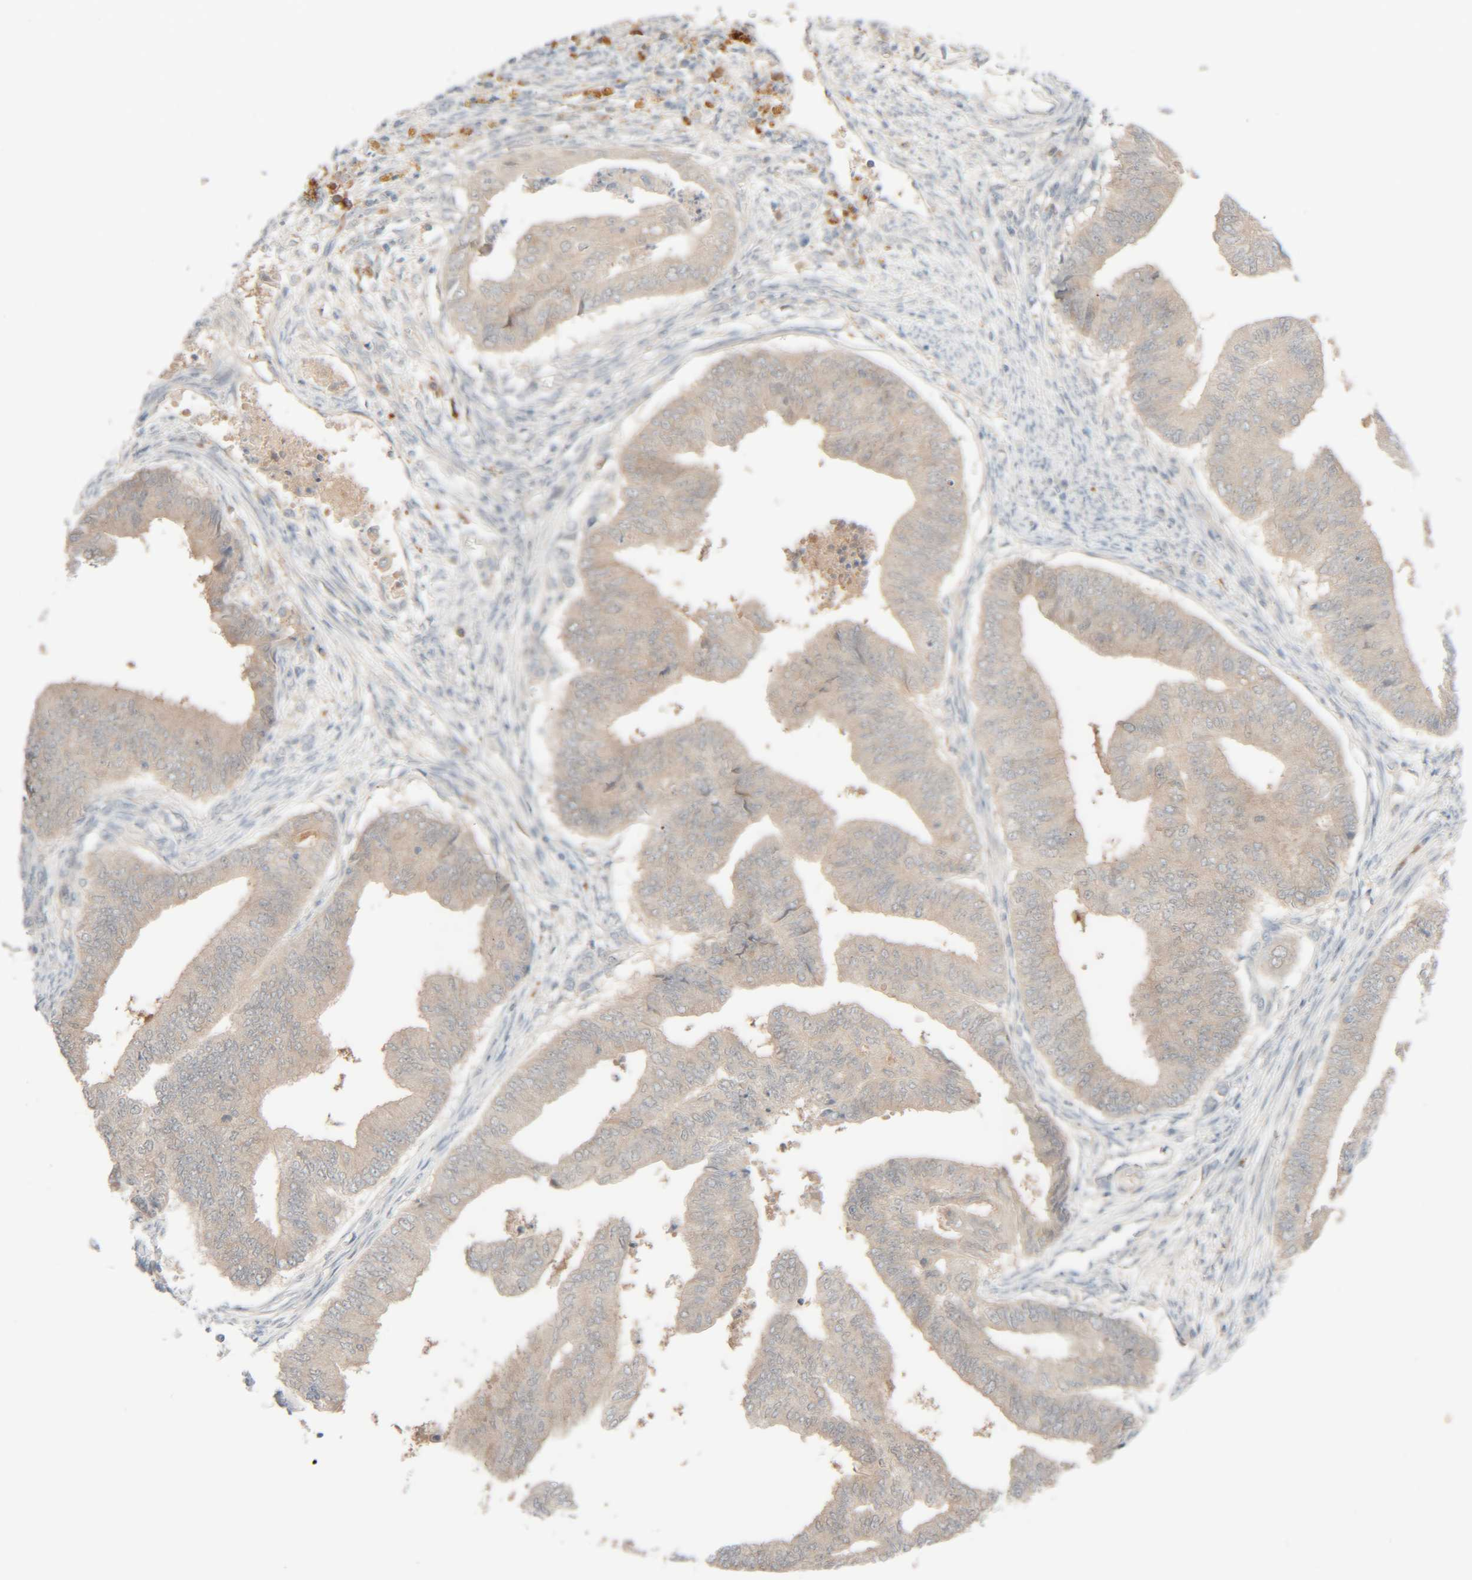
{"staining": {"intensity": "negative", "quantity": "none", "location": "none"}, "tissue": "endometrial cancer", "cell_type": "Tumor cells", "image_type": "cancer", "snomed": [{"axis": "morphology", "description": "Polyp, NOS"}, {"axis": "morphology", "description": "Adenocarcinoma, NOS"}, {"axis": "morphology", "description": "Adenoma, NOS"}, {"axis": "topography", "description": "Endometrium"}], "caption": "Image shows no protein staining in tumor cells of endometrial cancer (adenocarcinoma) tissue. (DAB IHC visualized using brightfield microscopy, high magnification).", "gene": "CHKA", "patient": {"sex": "female", "age": 79}}